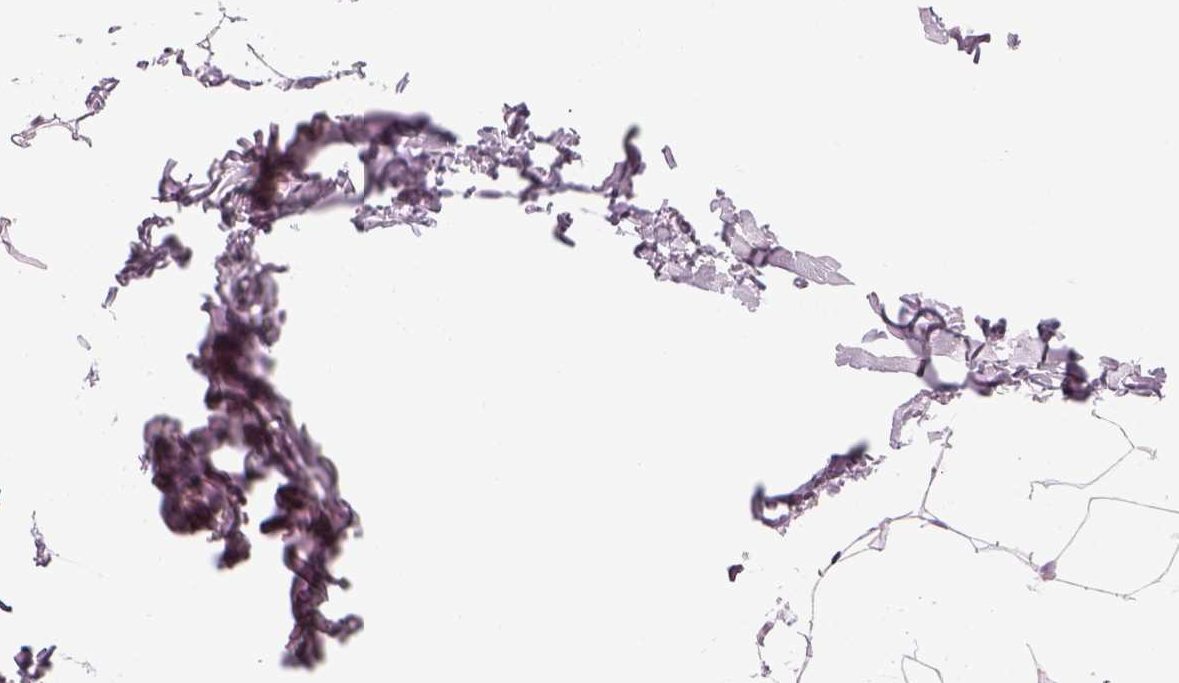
{"staining": {"intensity": "negative", "quantity": "none", "location": "none"}, "tissue": "breast", "cell_type": "Adipocytes", "image_type": "normal", "snomed": [{"axis": "morphology", "description": "Normal tissue, NOS"}, {"axis": "topography", "description": "Breast"}], "caption": "Immunohistochemistry micrograph of benign human breast stained for a protein (brown), which shows no staining in adipocytes. (Immunohistochemistry, brightfield microscopy, high magnification).", "gene": "KCNG2", "patient": {"sex": "female", "age": 32}}